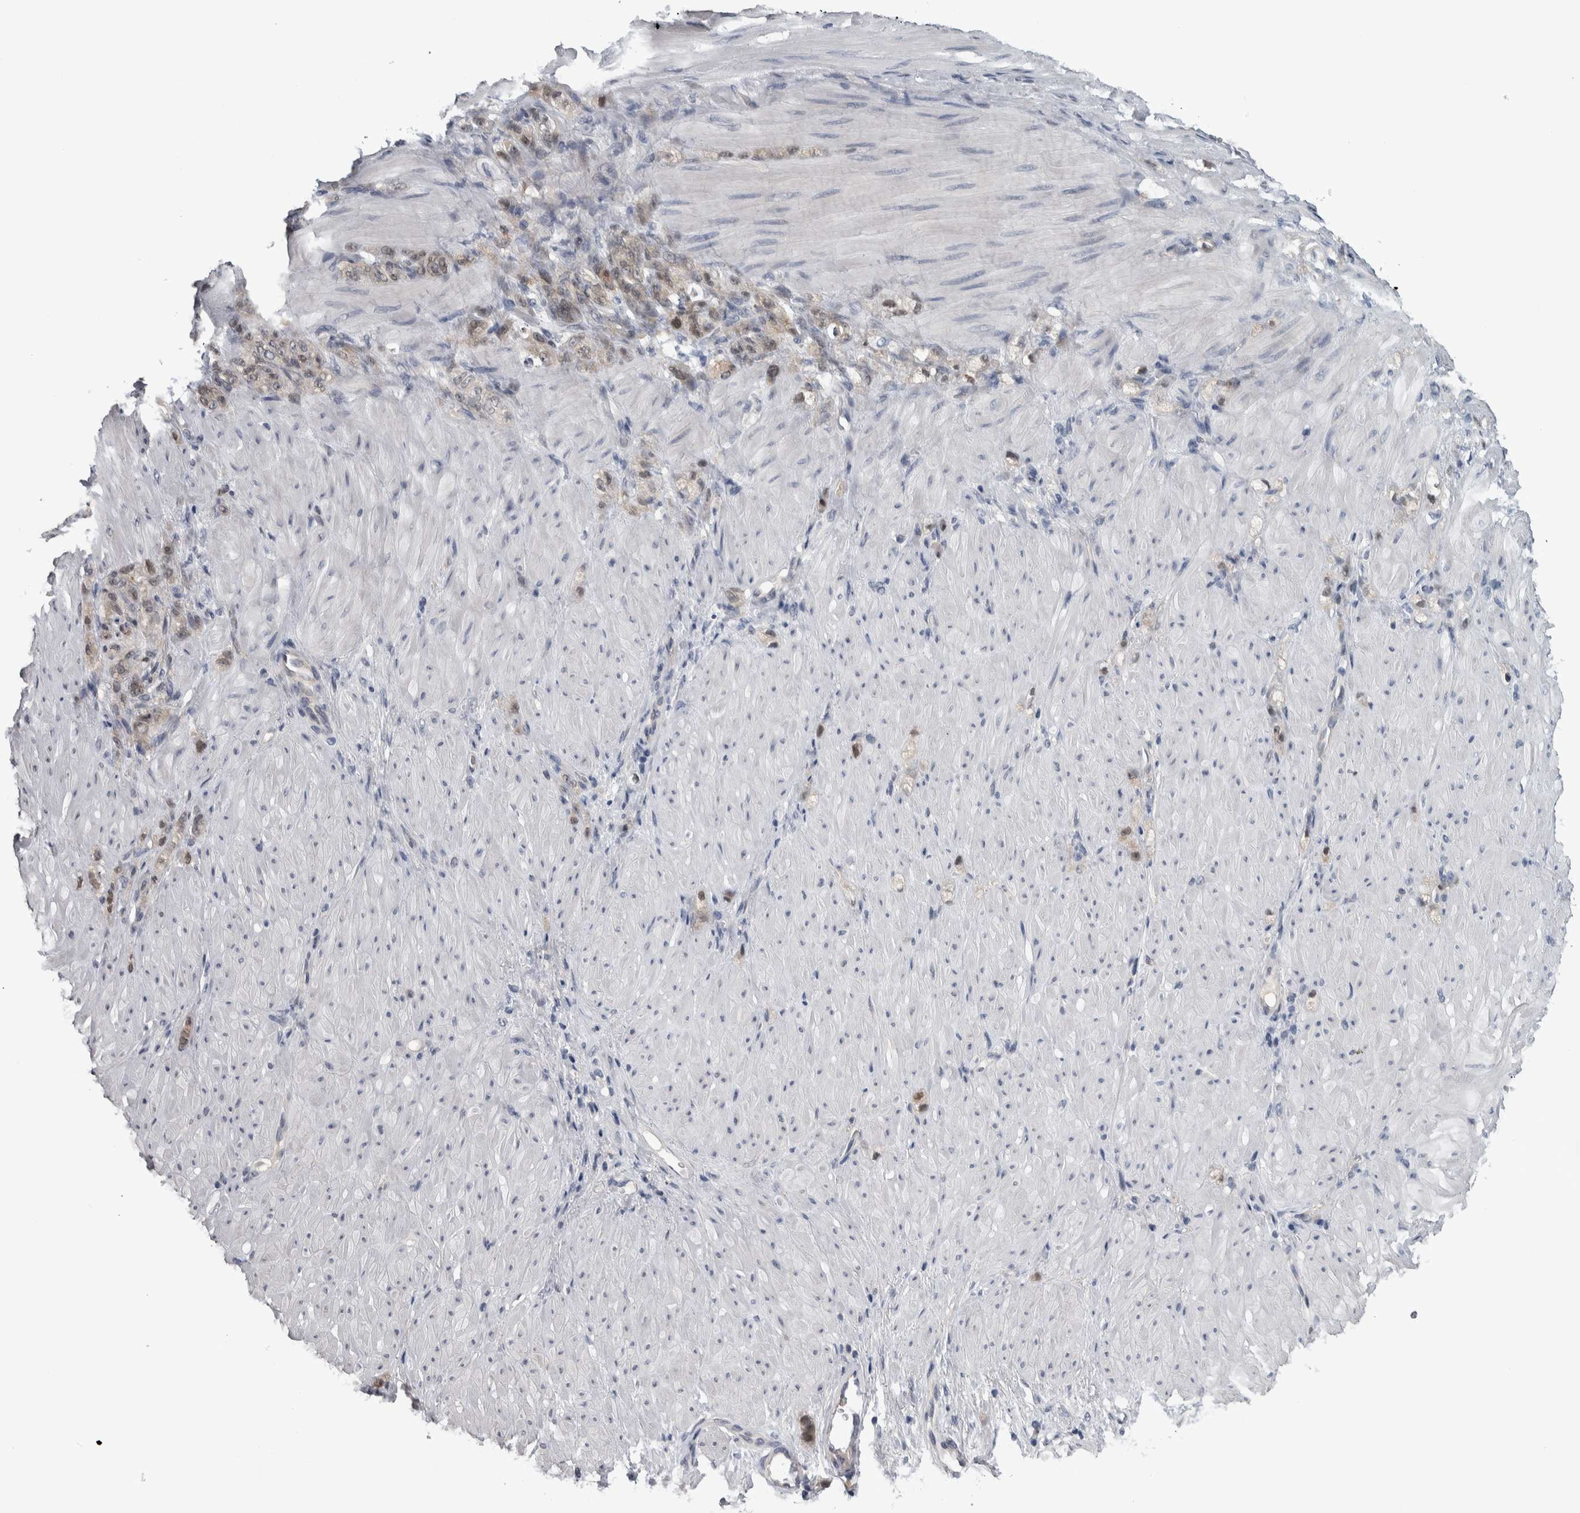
{"staining": {"intensity": "weak", "quantity": ">75%", "location": "cytoplasmic/membranous,nuclear"}, "tissue": "stomach cancer", "cell_type": "Tumor cells", "image_type": "cancer", "snomed": [{"axis": "morphology", "description": "Normal tissue, NOS"}, {"axis": "morphology", "description": "Adenocarcinoma, NOS"}, {"axis": "topography", "description": "Stomach"}], "caption": "Immunohistochemical staining of adenocarcinoma (stomach) displays weak cytoplasmic/membranous and nuclear protein expression in about >75% of tumor cells. (DAB IHC with brightfield microscopy, high magnification).", "gene": "COL14A1", "patient": {"sex": "male", "age": 82}}